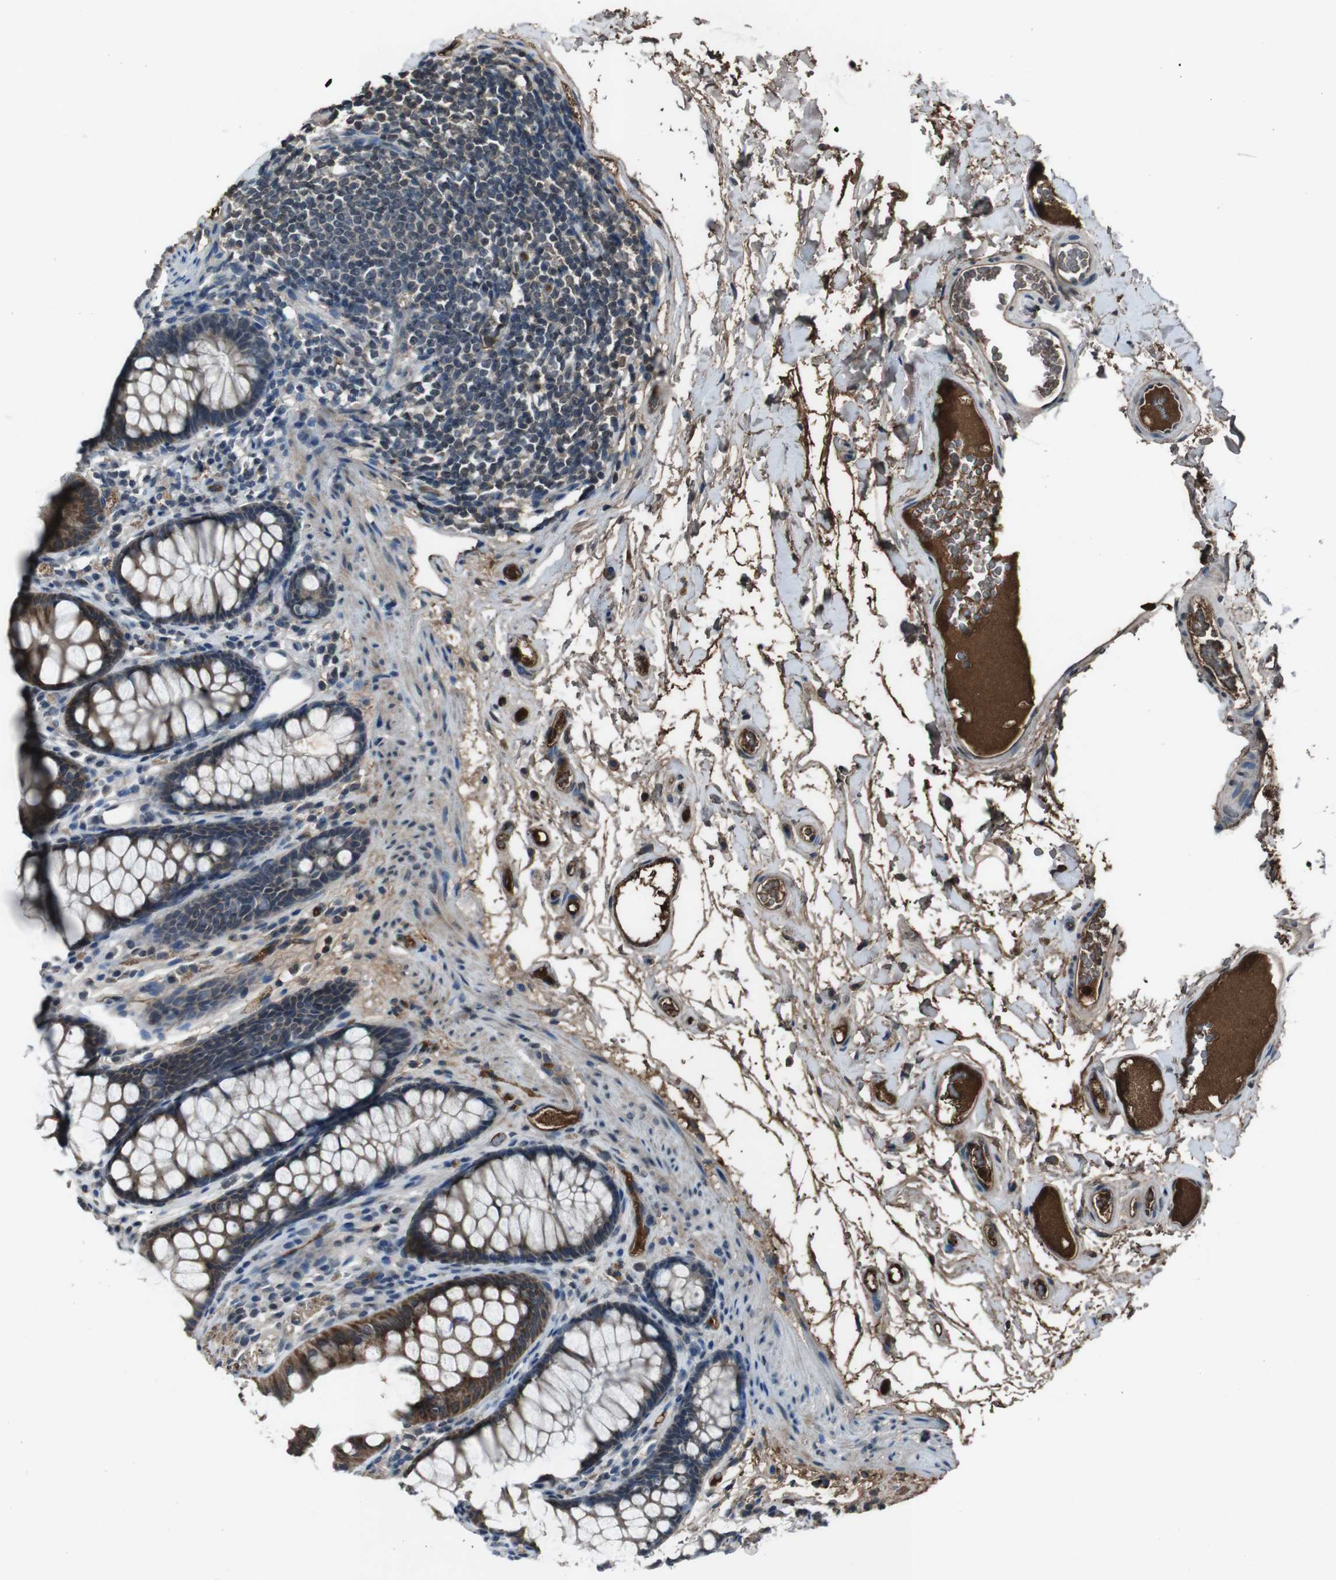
{"staining": {"intensity": "strong", "quantity": ">75%", "location": "cytoplasmic/membranous"}, "tissue": "colon", "cell_type": "Endothelial cells", "image_type": "normal", "snomed": [{"axis": "morphology", "description": "Normal tissue, NOS"}, {"axis": "topography", "description": "Colon"}], "caption": "Protein expression analysis of unremarkable colon shows strong cytoplasmic/membranous positivity in about >75% of endothelial cells. Immunohistochemistry (ihc) stains the protein in brown and the nuclei are stained blue.", "gene": "UGT1A6", "patient": {"sex": "female", "age": 55}}